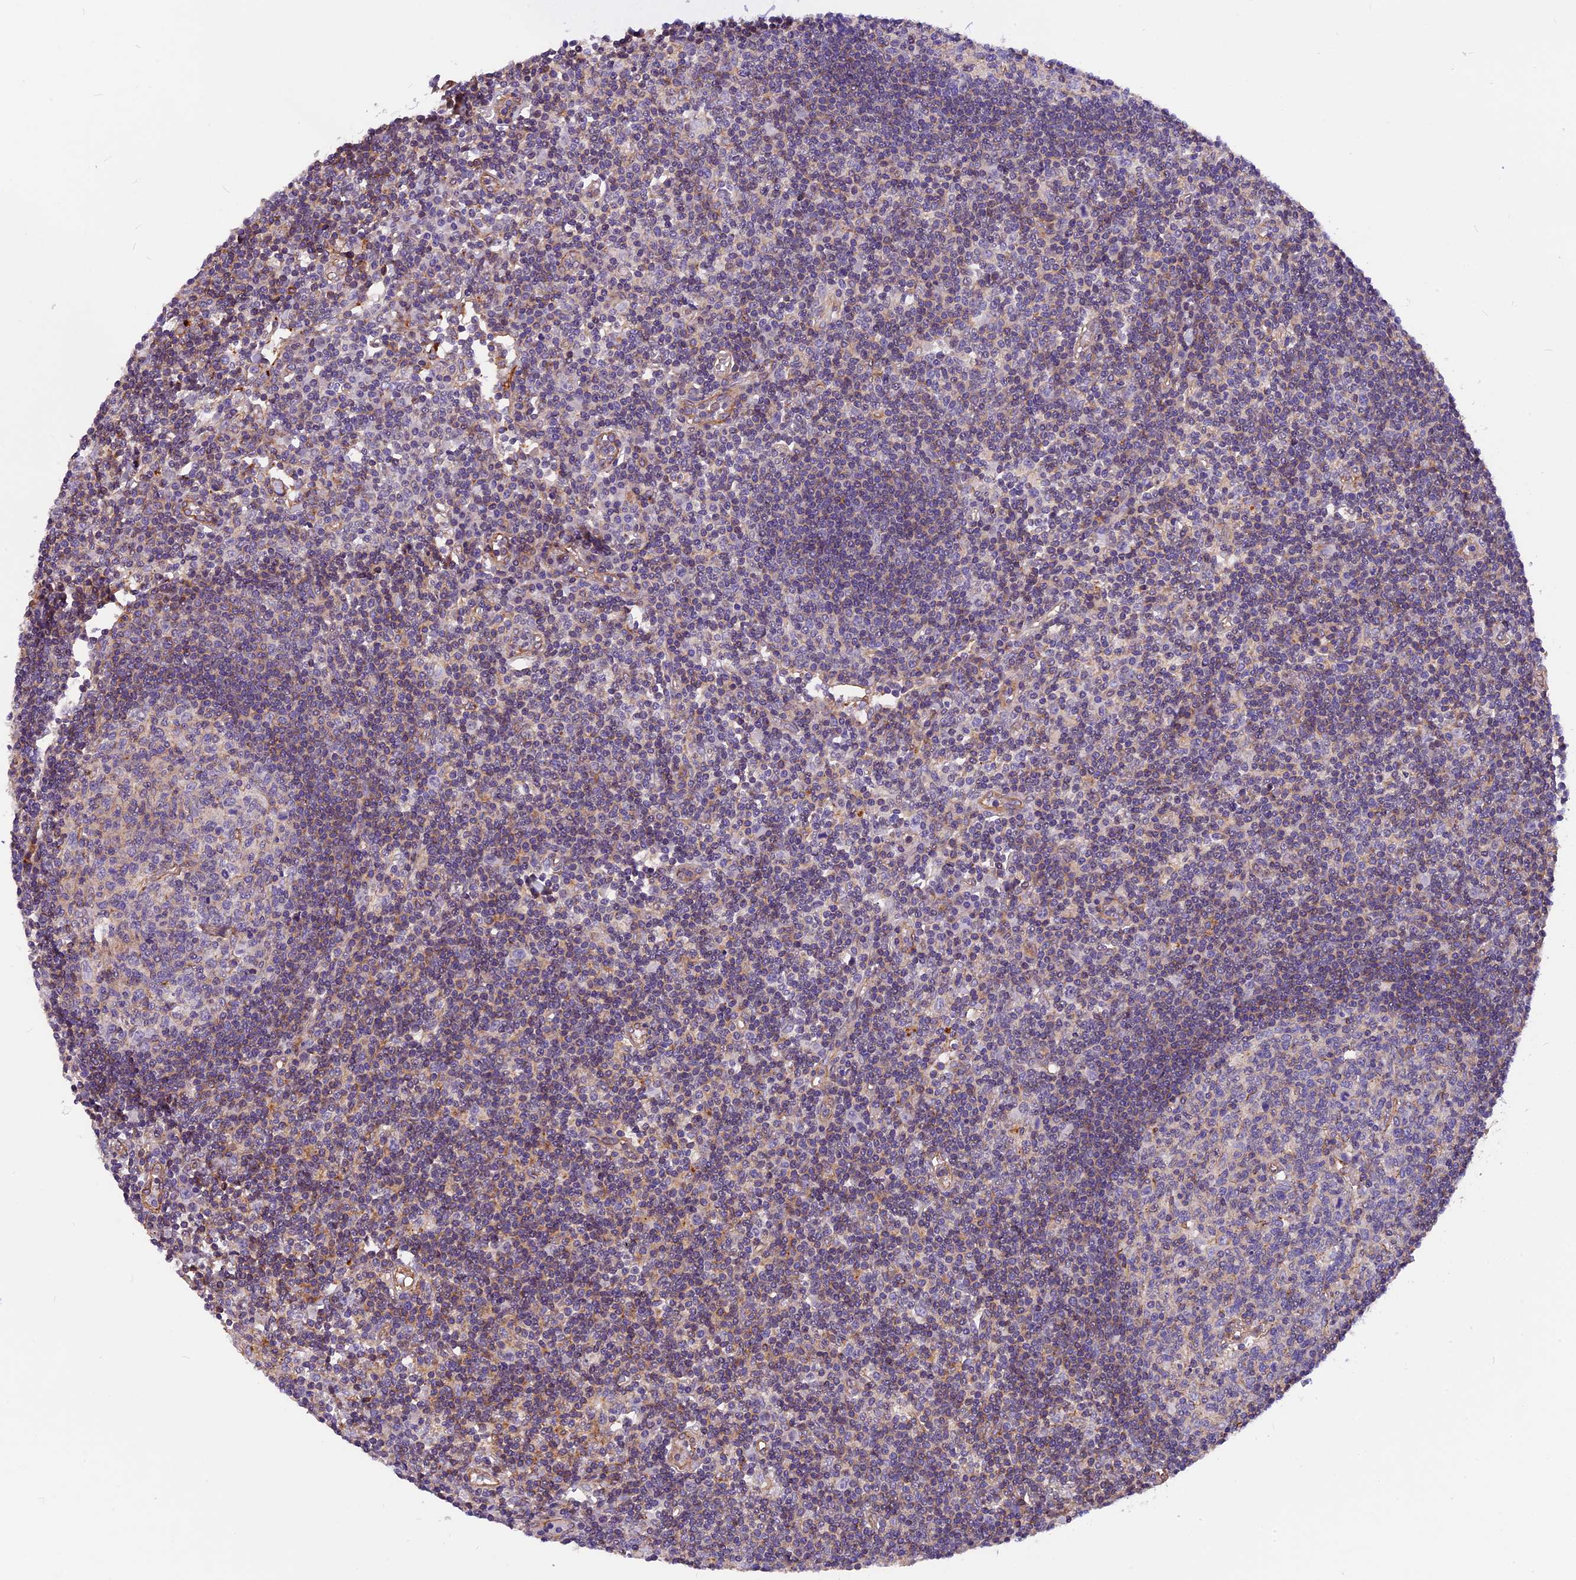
{"staining": {"intensity": "negative", "quantity": "none", "location": "none"}, "tissue": "lymph node", "cell_type": "Germinal center cells", "image_type": "normal", "snomed": [{"axis": "morphology", "description": "Normal tissue, NOS"}, {"axis": "topography", "description": "Lymph node"}], "caption": "The image exhibits no significant expression in germinal center cells of lymph node.", "gene": "MED20", "patient": {"sex": "female", "age": 55}}